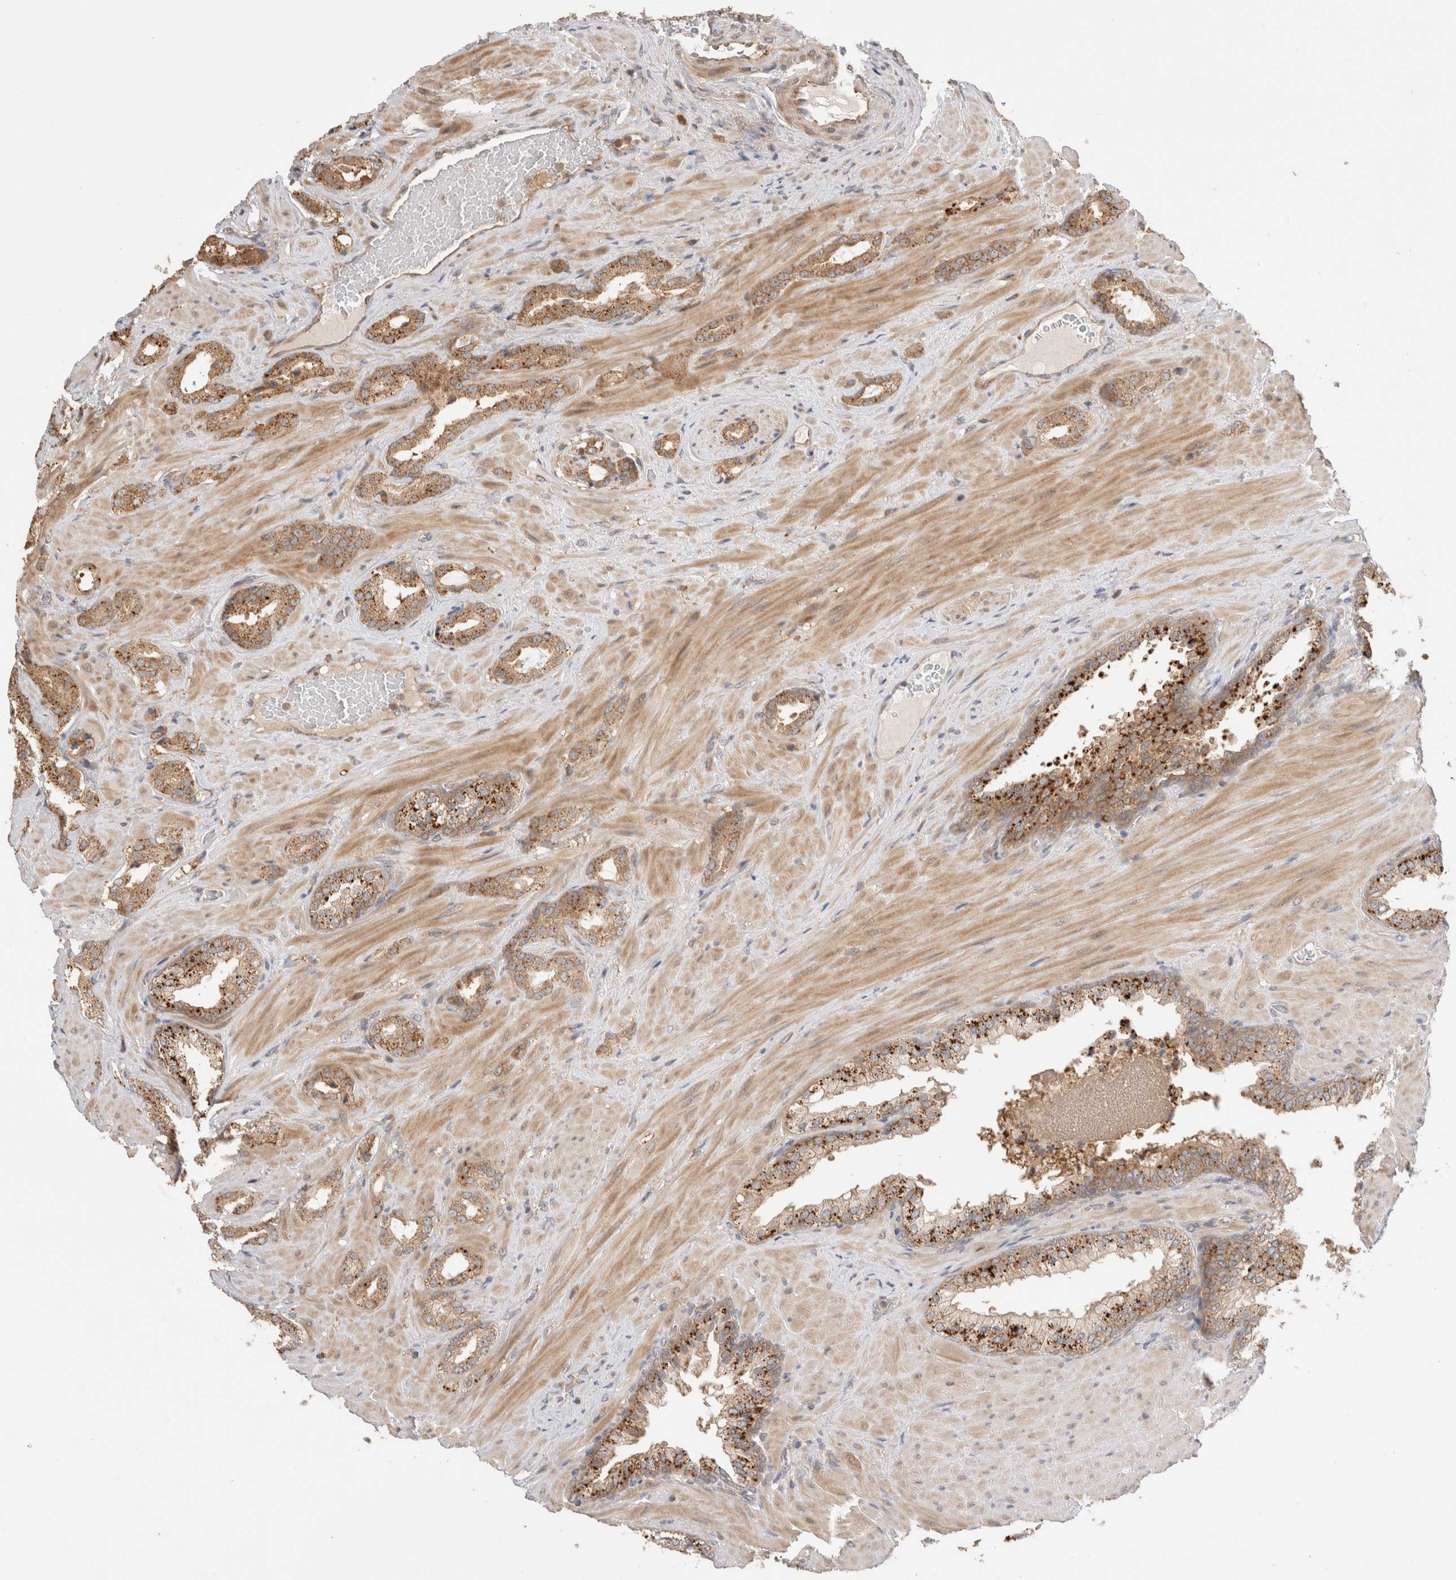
{"staining": {"intensity": "moderate", "quantity": ">75%", "location": "cytoplasmic/membranous"}, "tissue": "prostate cancer", "cell_type": "Tumor cells", "image_type": "cancer", "snomed": [{"axis": "morphology", "description": "Adenocarcinoma, High grade"}, {"axis": "topography", "description": "Prostate"}], "caption": "The image displays staining of adenocarcinoma (high-grade) (prostate), revealing moderate cytoplasmic/membranous protein staining (brown color) within tumor cells.", "gene": "VPS28", "patient": {"sex": "male", "age": 64}}